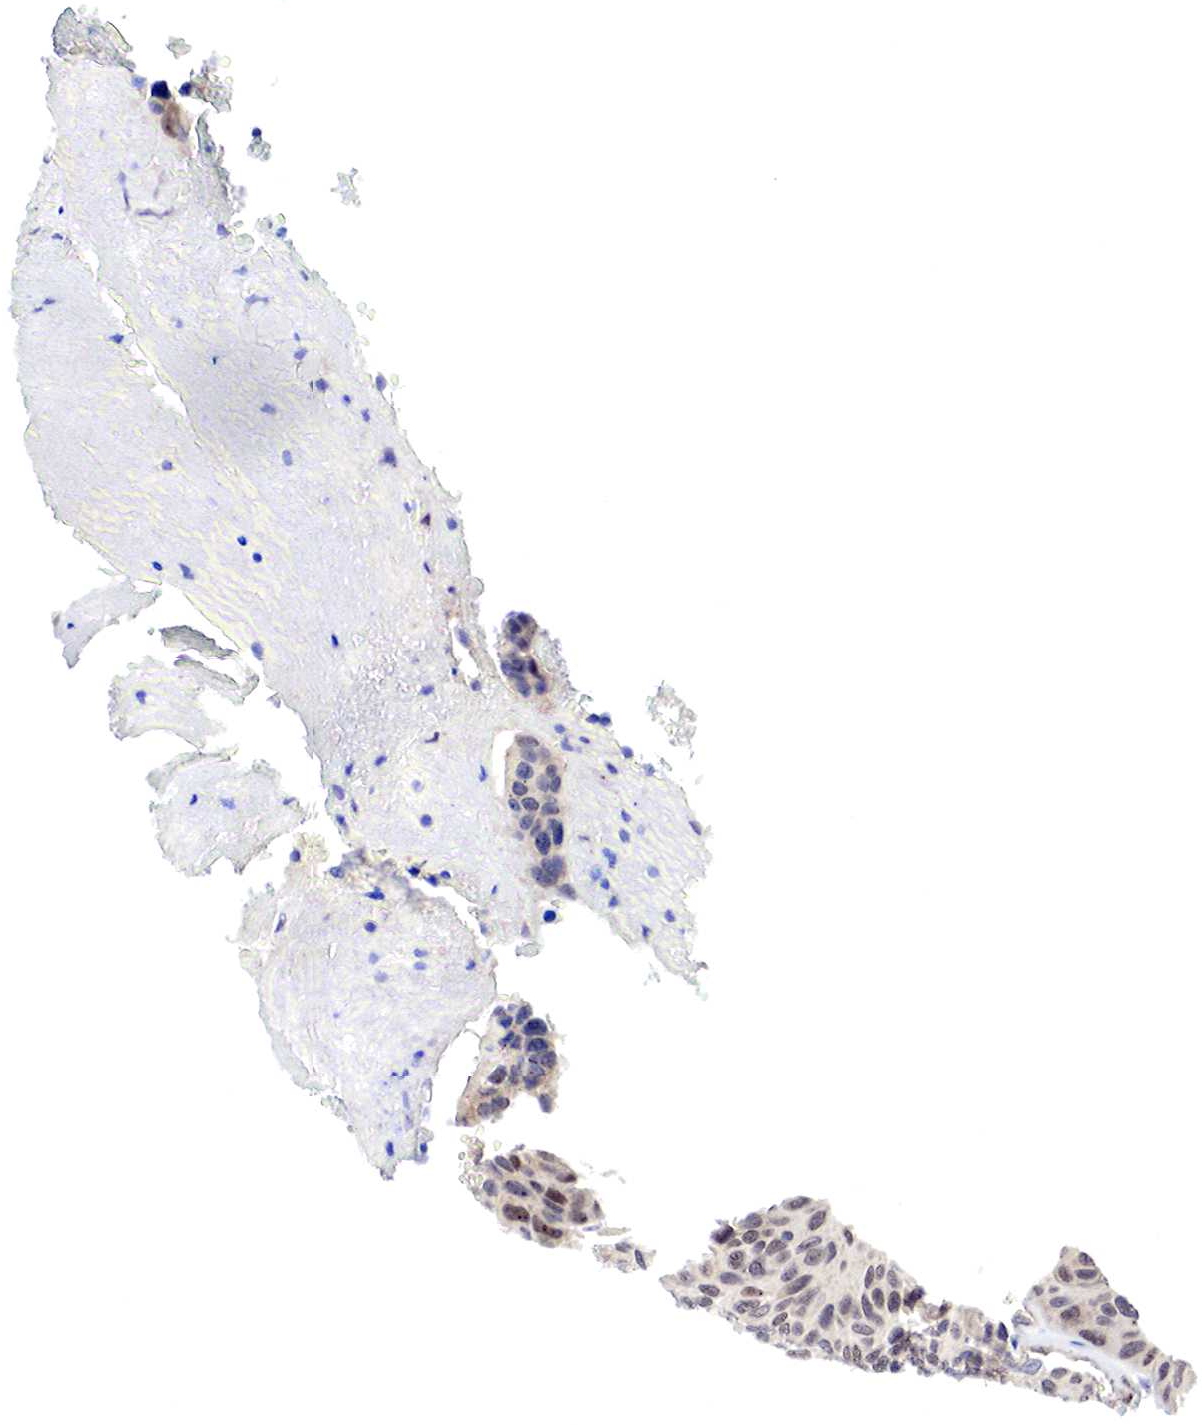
{"staining": {"intensity": "weak", "quantity": "25%-75%", "location": "cytoplasmic/membranous,nuclear"}, "tissue": "urothelial cancer", "cell_type": "Tumor cells", "image_type": "cancer", "snomed": [{"axis": "morphology", "description": "Urothelial carcinoma, High grade"}, {"axis": "topography", "description": "Urinary bladder"}], "caption": "IHC micrograph of urothelial cancer stained for a protein (brown), which shows low levels of weak cytoplasmic/membranous and nuclear expression in approximately 25%-75% of tumor cells.", "gene": "PABIR2", "patient": {"sex": "male", "age": 66}}